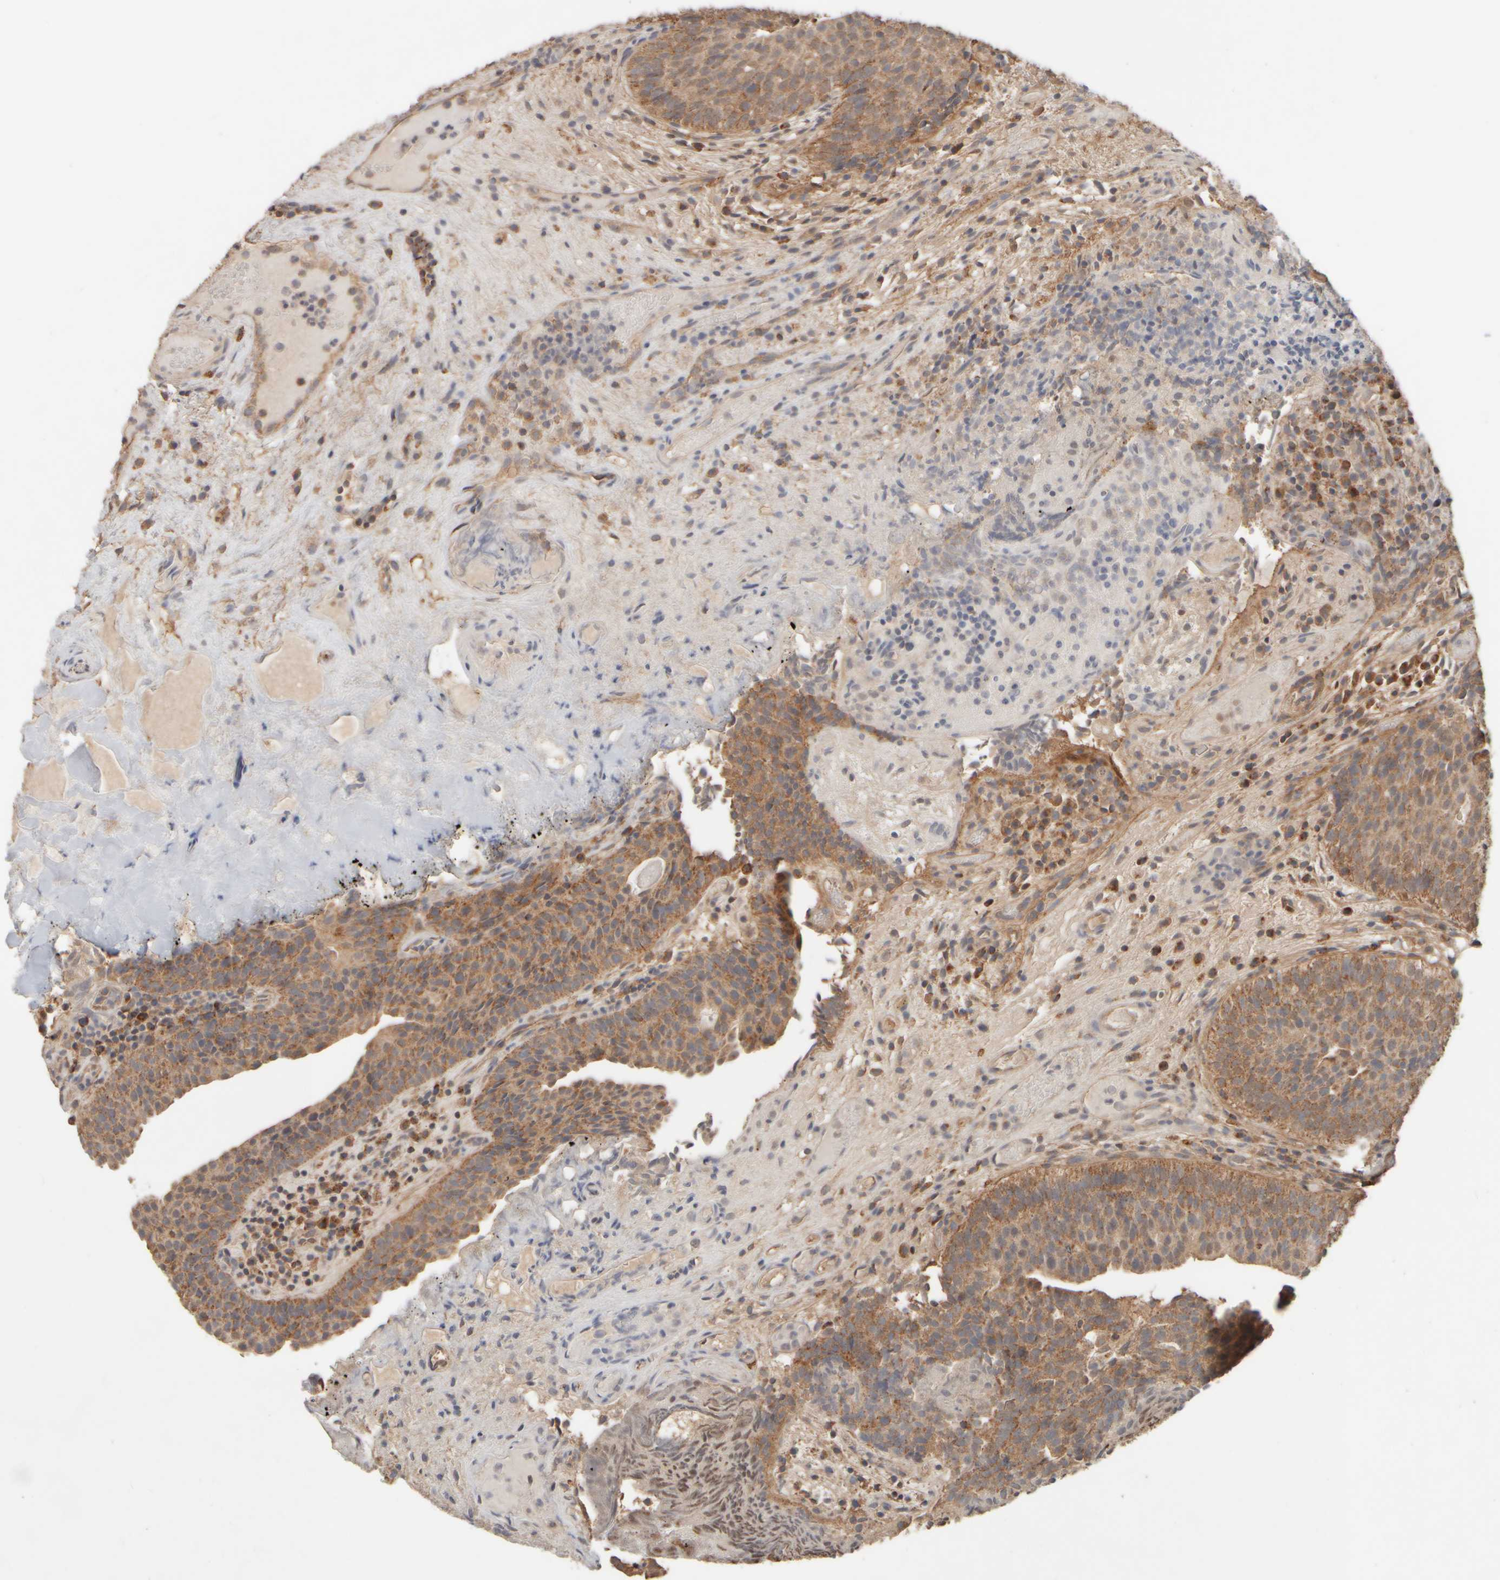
{"staining": {"intensity": "moderate", "quantity": ">75%", "location": "cytoplasmic/membranous"}, "tissue": "urothelial cancer", "cell_type": "Tumor cells", "image_type": "cancer", "snomed": [{"axis": "morphology", "description": "Urothelial carcinoma, Low grade"}, {"axis": "topography", "description": "Urinary bladder"}], "caption": "Protein expression analysis of urothelial cancer shows moderate cytoplasmic/membranous staining in about >75% of tumor cells.", "gene": "EIF2B3", "patient": {"sex": "male", "age": 86}}